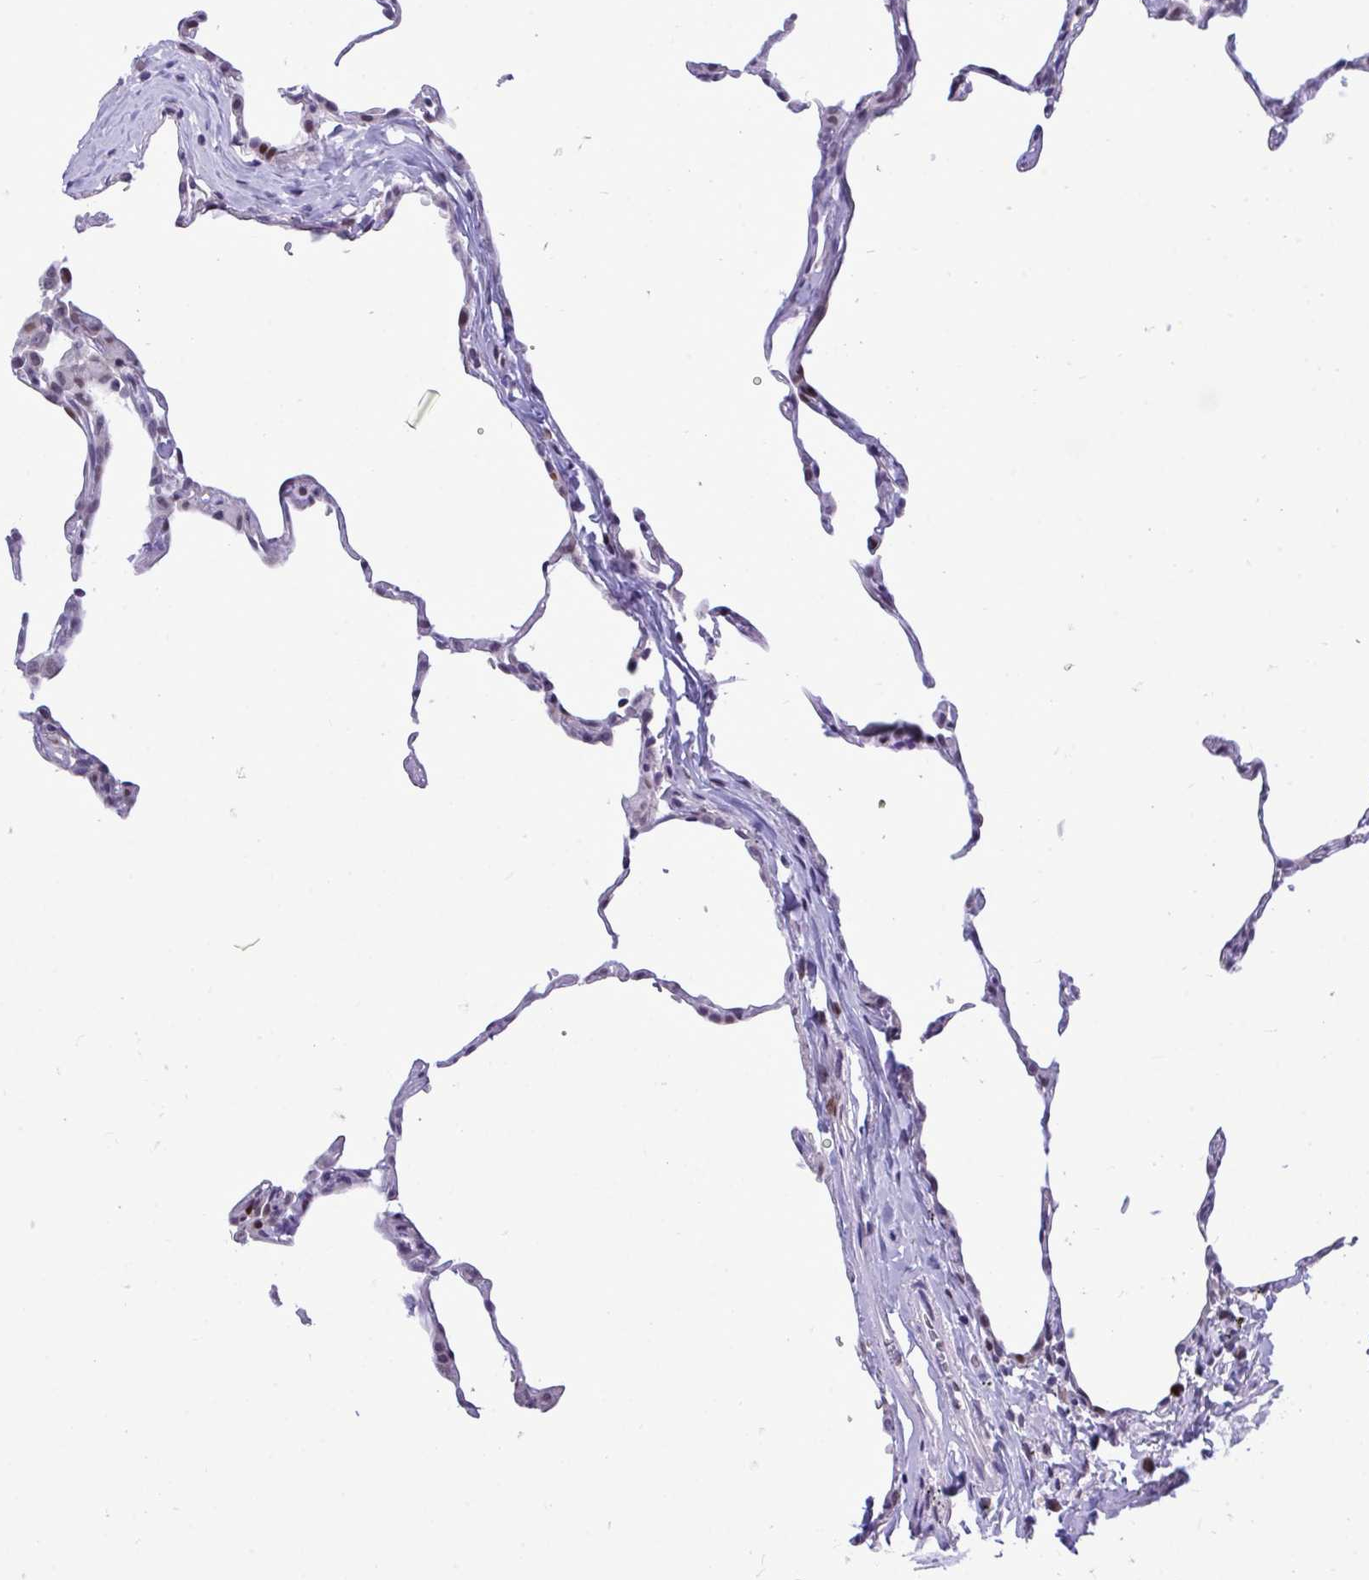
{"staining": {"intensity": "strong", "quantity": "<25%", "location": "nuclear"}, "tissue": "lung", "cell_type": "Alveolar cells", "image_type": "normal", "snomed": [{"axis": "morphology", "description": "Normal tissue, NOS"}, {"axis": "topography", "description": "Lung"}], "caption": "DAB immunohistochemical staining of unremarkable lung reveals strong nuclear protein expression in approximately <25% of alveolar cells. The protein of interest is shown in brown color, while the nuclei are stained blue.", "gene": "C1QL2", "patient": {"sex": "female", "age": 57}}